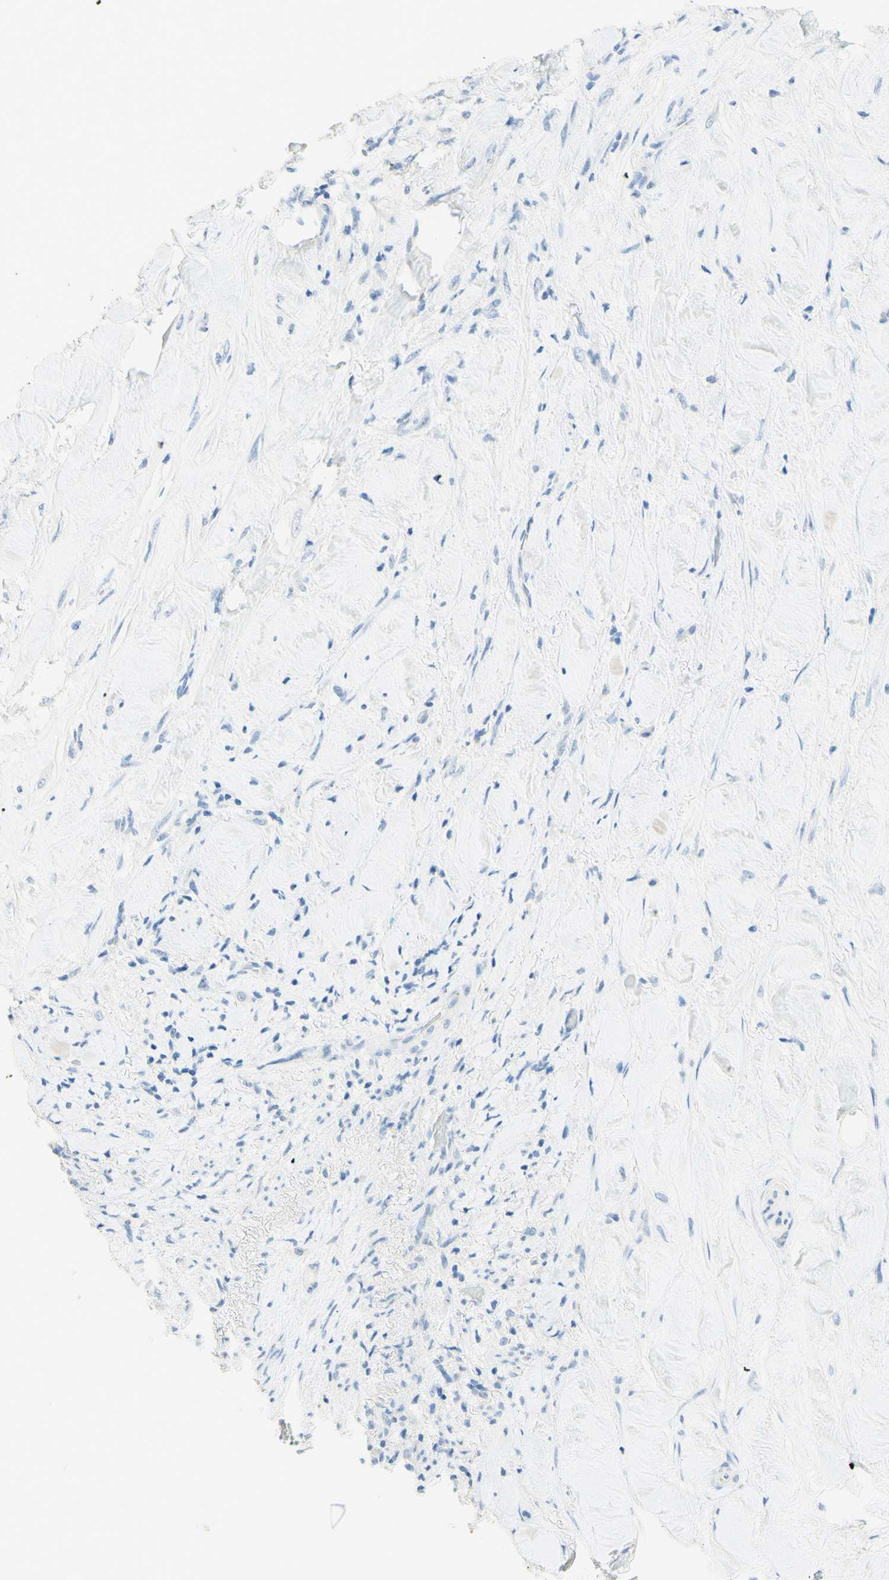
{"staining": {"intensity": "negative", "quantity": "none", "location": "none"}, "tissue": "liver cancer", "cell_type": "Tumor cells", "image_type": "cancer", "snomed": [{"axis": "morphology", "description": "Cholangiocarcinoma"}, {"axis": "topography", "description": "Liver"}], "caption": "Liver cancer stained for a protein using immunohistochemistry (IHC) exhibits no staining tumor cells.", "gene": "TMEM132D", "patient": {"sex": "female", "age": 67}}